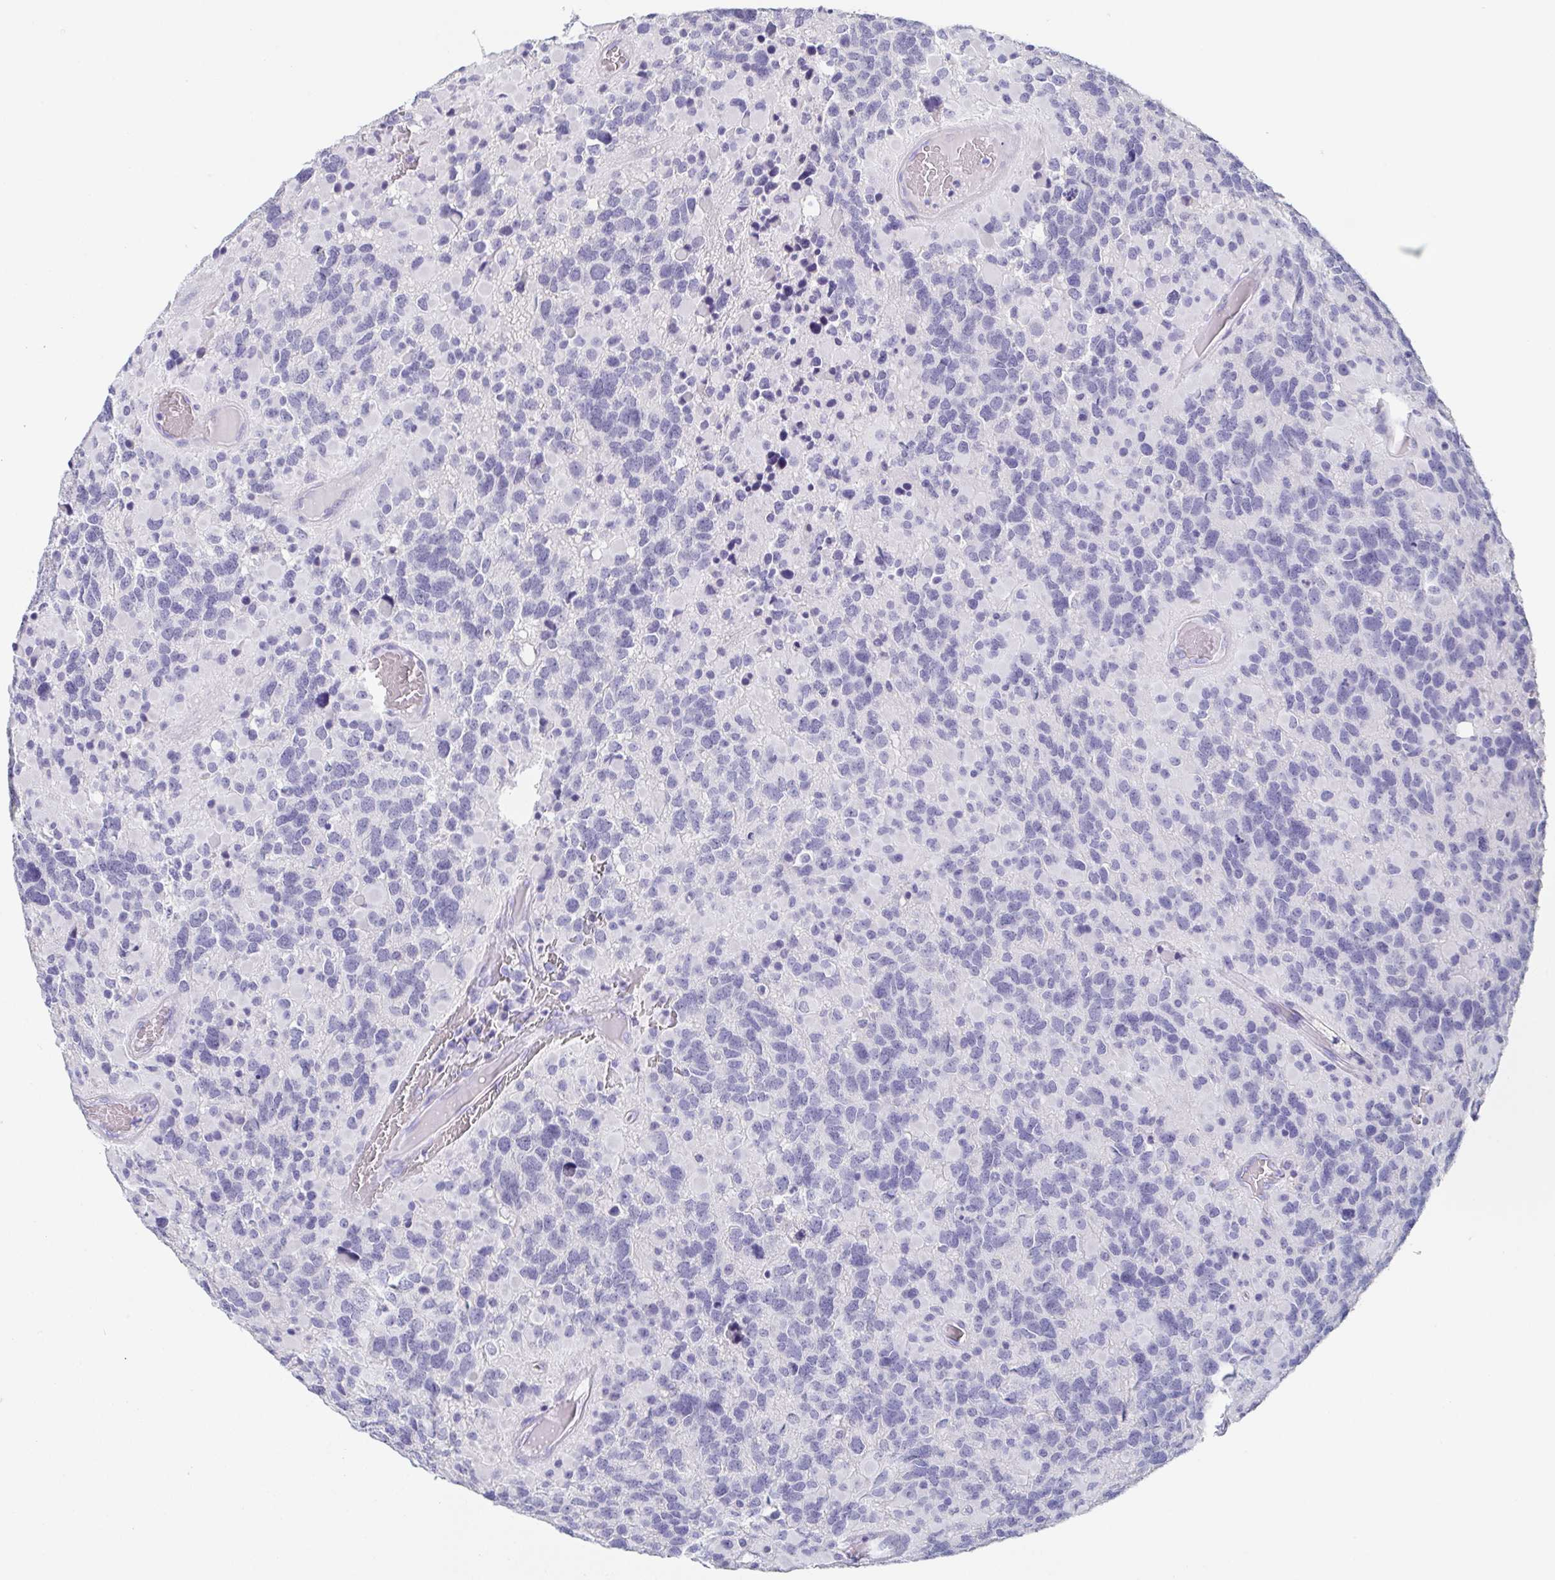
{"staining": {"intensity": "negative", "quantity": "none", "location": "none"}, "tissue": "glioma", "cell_type": "Tumor cells", "image_type": "cancer", "snomed": [{"axis": "morphology", "description": "Glioma, malignant, High grade"}, {"axis": "topography", "description": "Brain"}], "caption": "A photomicrograph of glioma stained for a protein demonstrates no brown staining in tumor cells.", "gene": "ITLN1", "patient": {"sex": "female", "age": 40}}